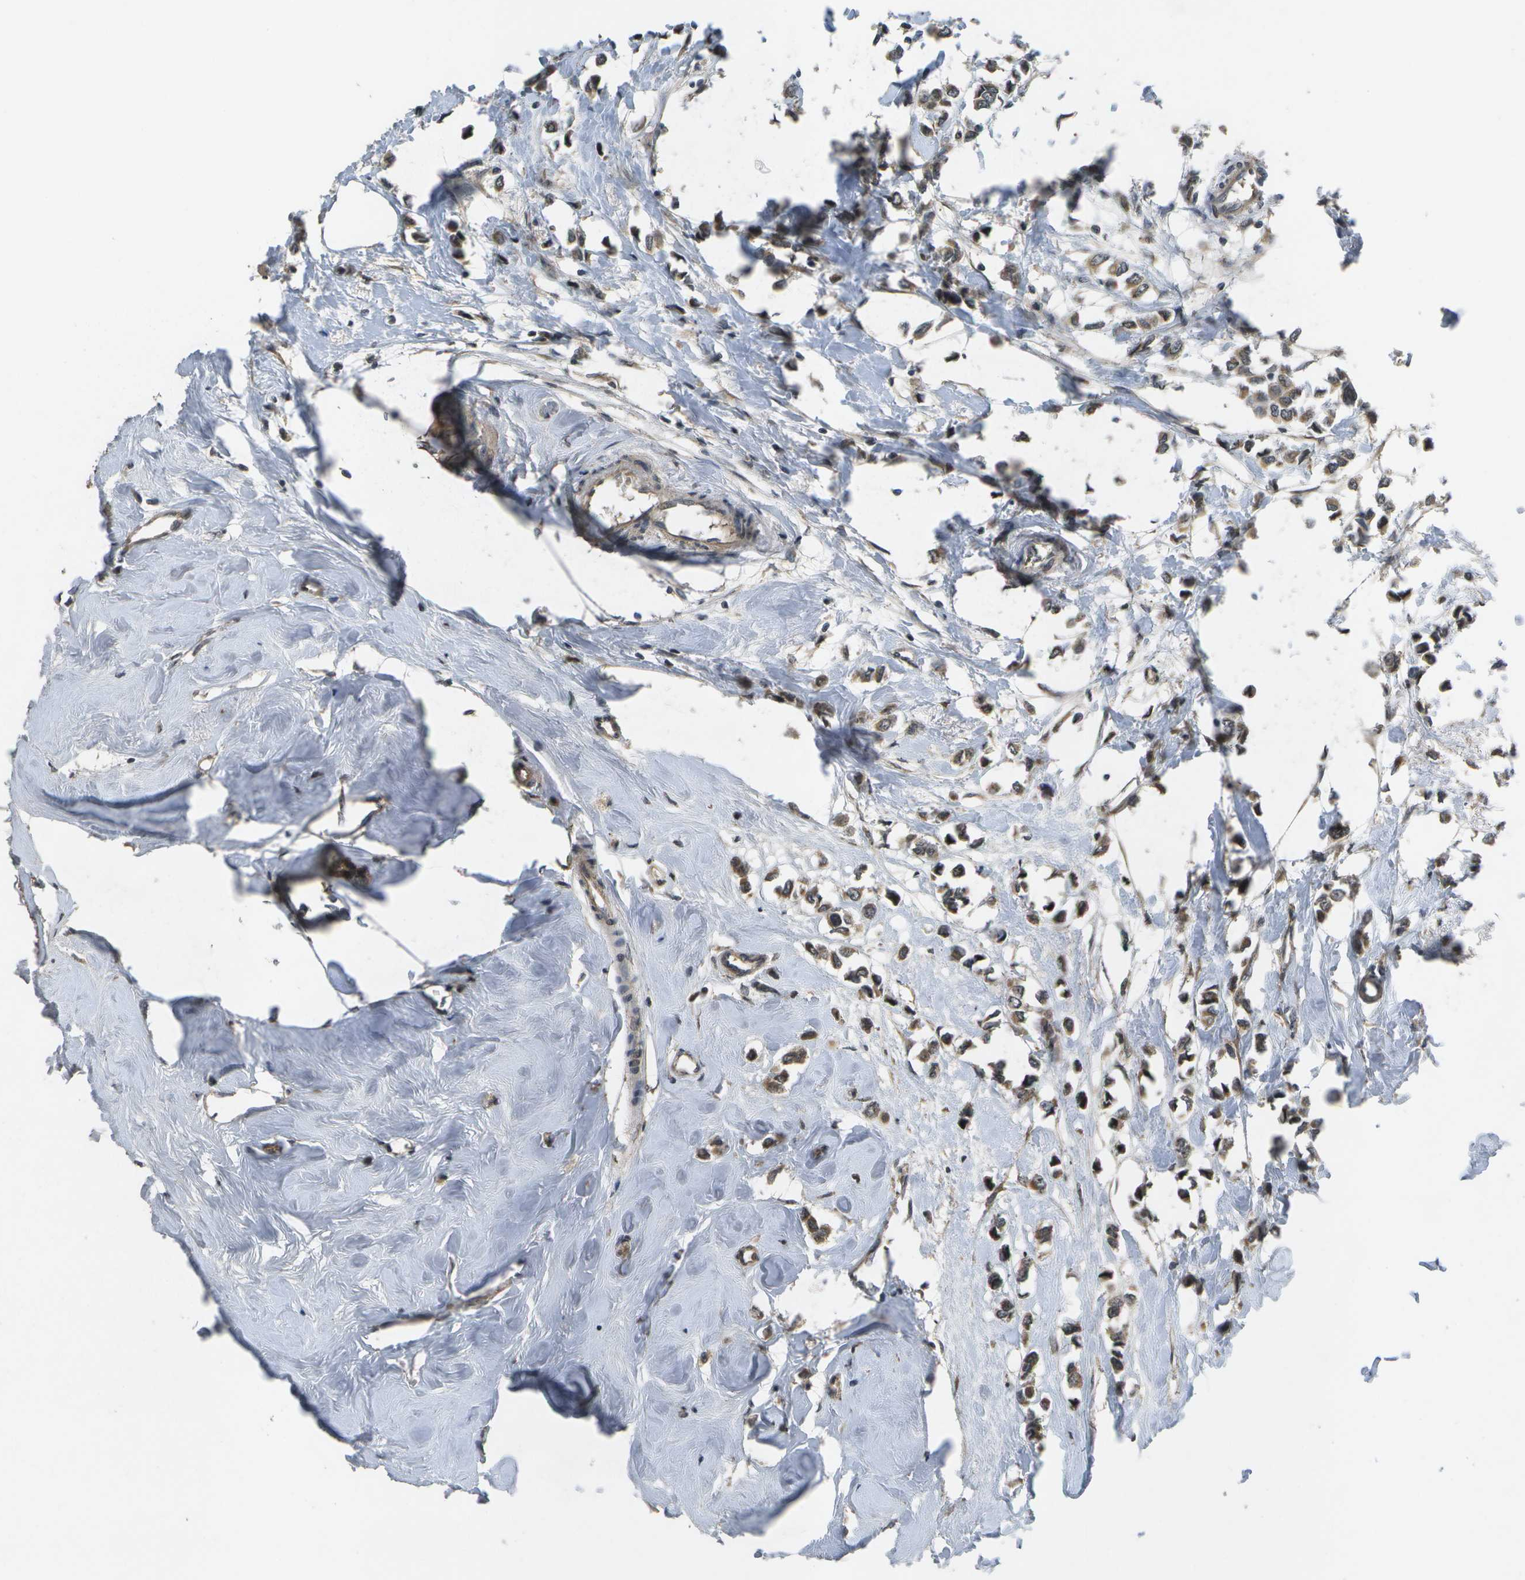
{"staining": {"intensity": "moderate", "quantity": ">75%", "location": "cytoplasmic/membranous"}, "tissue": "breast cancer", "cell_type": "Tumor cells", "image_type": "cancer", "snomed": [{"axis": "morphology", "description": "Lobular carcinoma"}, {"axis": "topography", "description": "Breast"}], "caption": "IHC (DAB (3,3'-diaminobenzidine)) staining of breast cancer (lobular carcinoma) reveals moderate cytoplasmic/membranous protein expression in approximately >75% of tumor cells.", "gene": "ALAS1", "patient": {"sex": "female", "age": 51}}